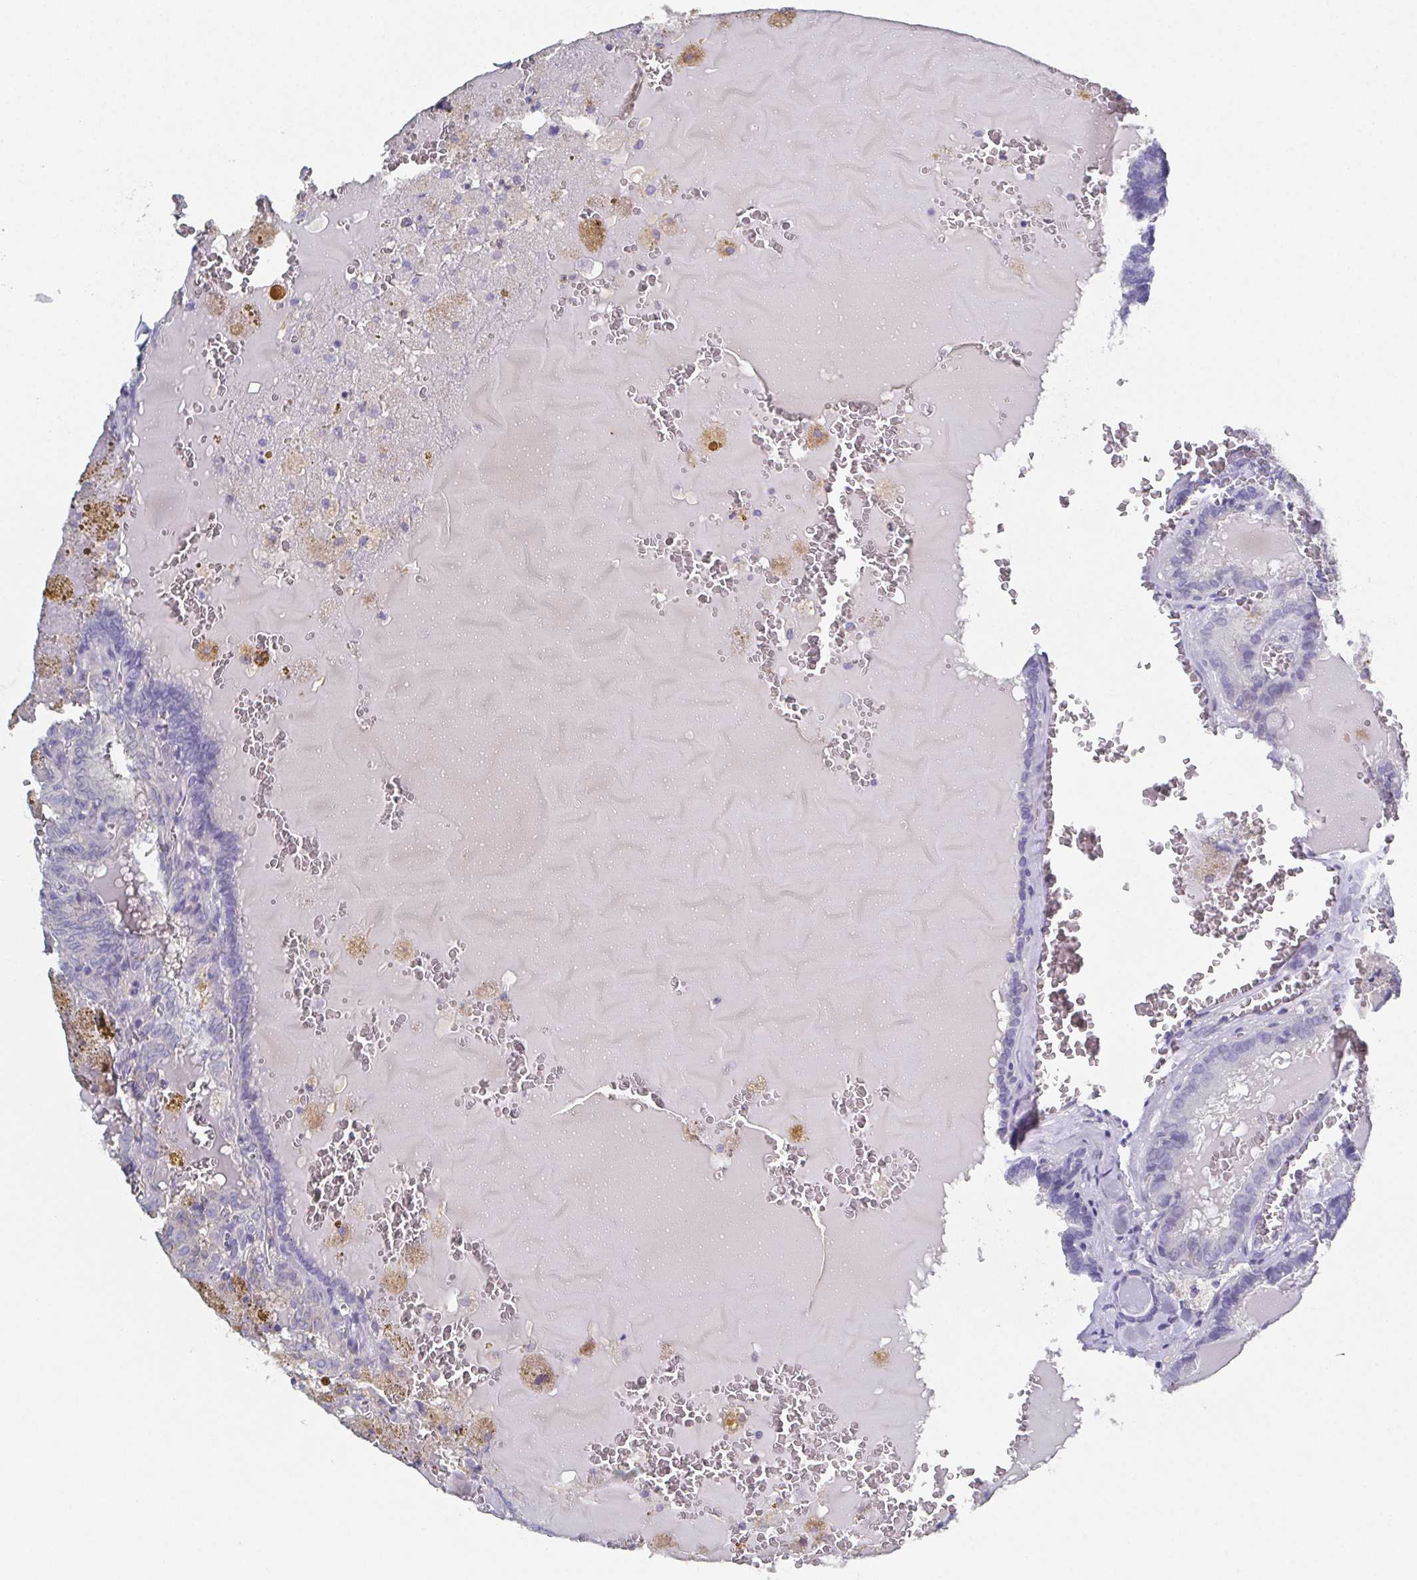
{"staining": {"intensity": "negative", "quantity": "none", "location": "none"}, "tissue": "thyroid cancer", "cell_type": "Tumor cells", "image_type": "cancer", "snomed": [{"axis": "morphology", "description": "Papillary adenocarcinoma, NOS"}, {"axis": "topography", "description": "Thyroid gland"}], "caption": "Tumor cells show no significant expression in thyroid cancer.", "gene": "SSC4D", "patient": {"sex": "female", "age": 39}}